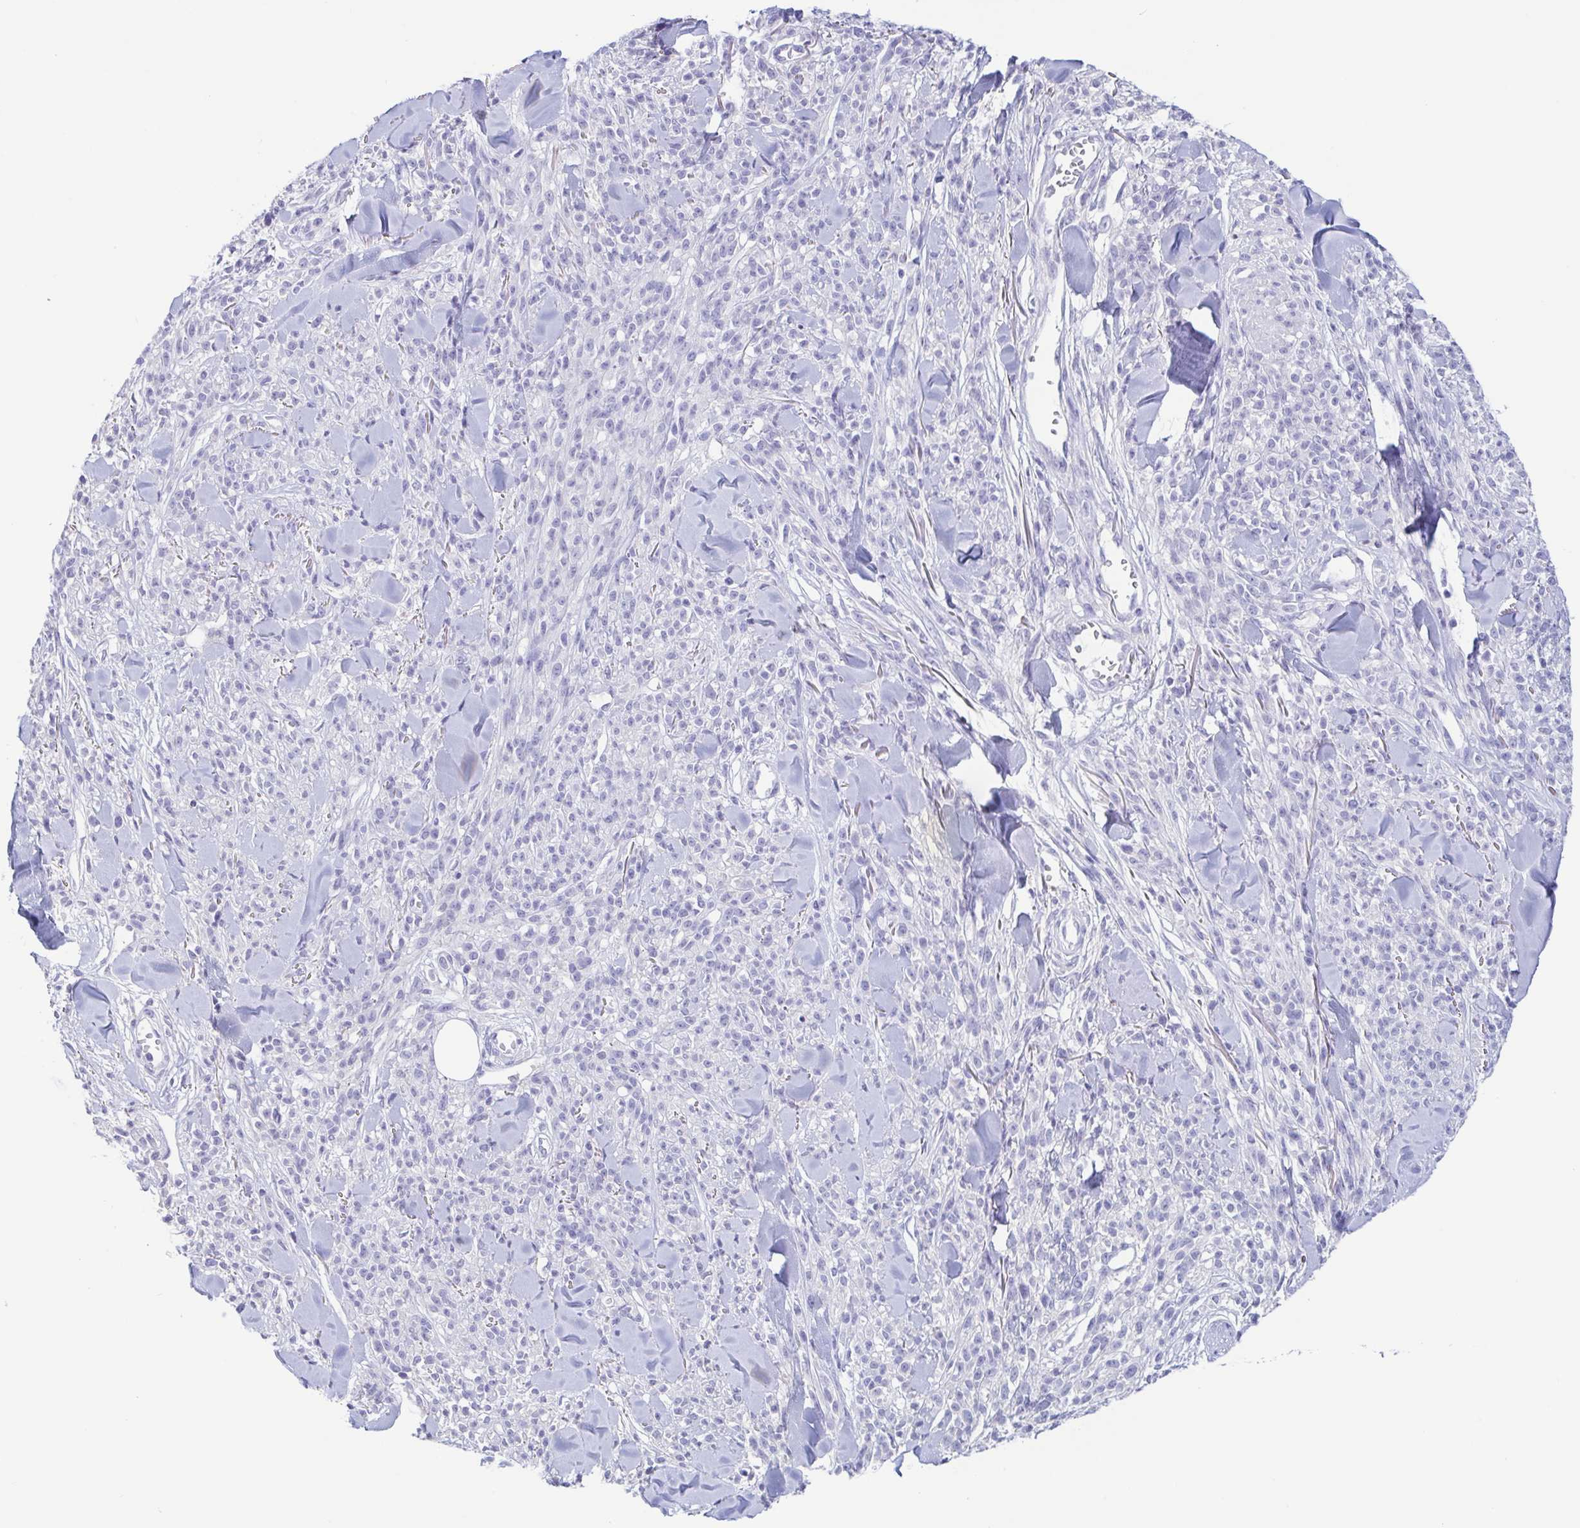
{"staining": {"intensity": "negative", "quantity": "none", "location": "none"}, "tissue": "melanoma", "cell_type": "Tumor cells", "image_type": "cancer", "snomed": [{"axis": "morphology", "description": "Malignant melanoma, NOS"}, {"axis": "topography", "description": "Skin"}, {"axis": "topography", "description": "Skin of trunk"}], "caption": "Immunohistochemistry (IHC) image of neoplastic tissue: melanoma stained with DAB (3,3'-diaminobenzidine) demonstrates no significant protein expression in tumor cells.", "gene": "TREH", "patient": {"sex": "male", "age": 74}}